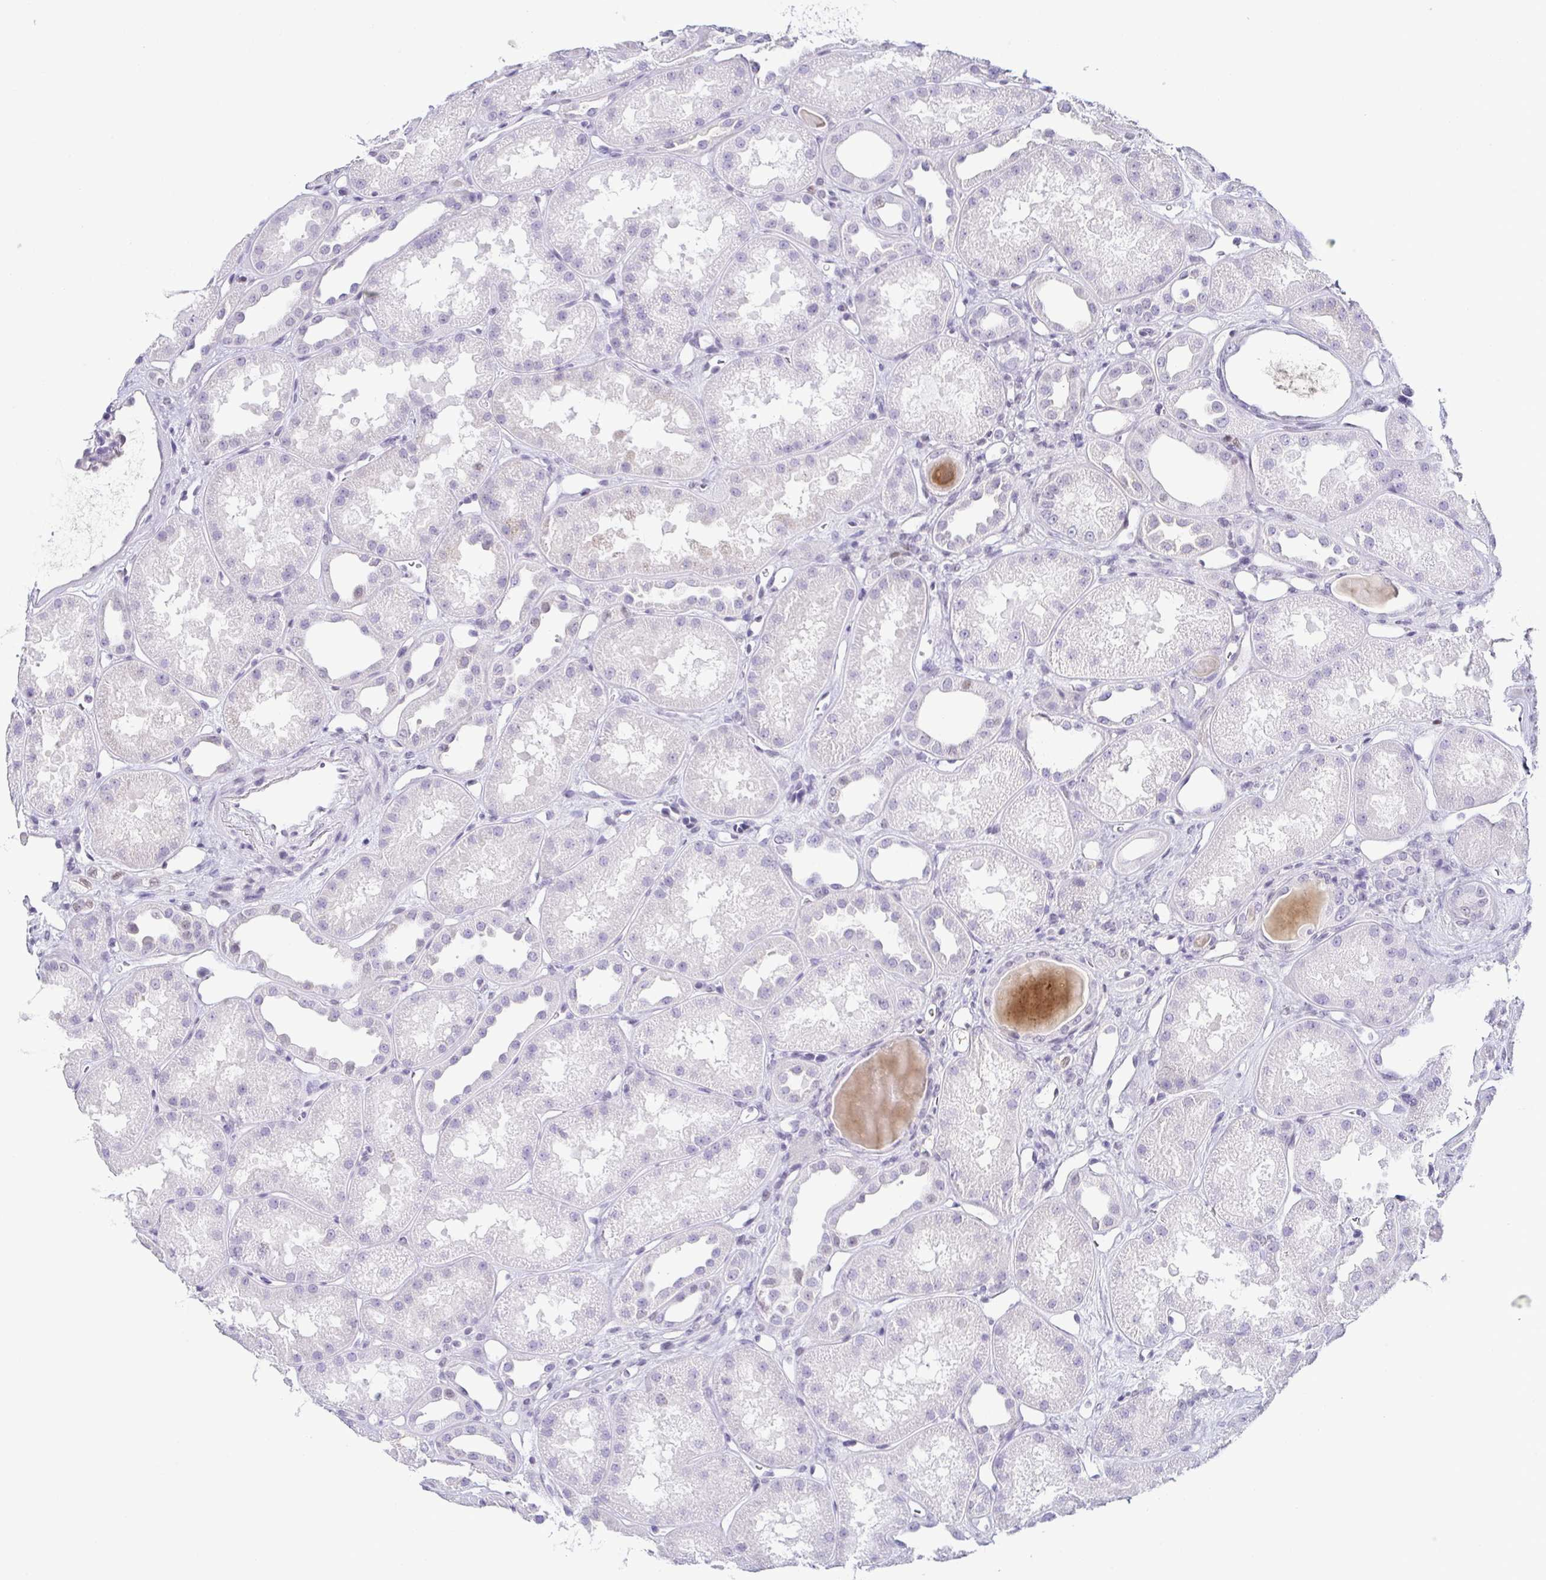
{"staining": {"intensity": "negative", "quantity": "none", "location": "none"}, "tissue": "kidney", "cell_type": "Cells in glomeruli", "image_type": "normal", "snomed": [{"axis": "morphology", "description": "Normal tissue, NOS"}, {"axis": "topography", "description": "Kidney"}], "caption": "This image is of normal kidney stained with IHC to label a protein in brown with the nuclei are counter-stained blue. There is no positivity in cells in glomeruli.", "gene": "TCF3", "patient": {"sex": "male", "age": 61}}